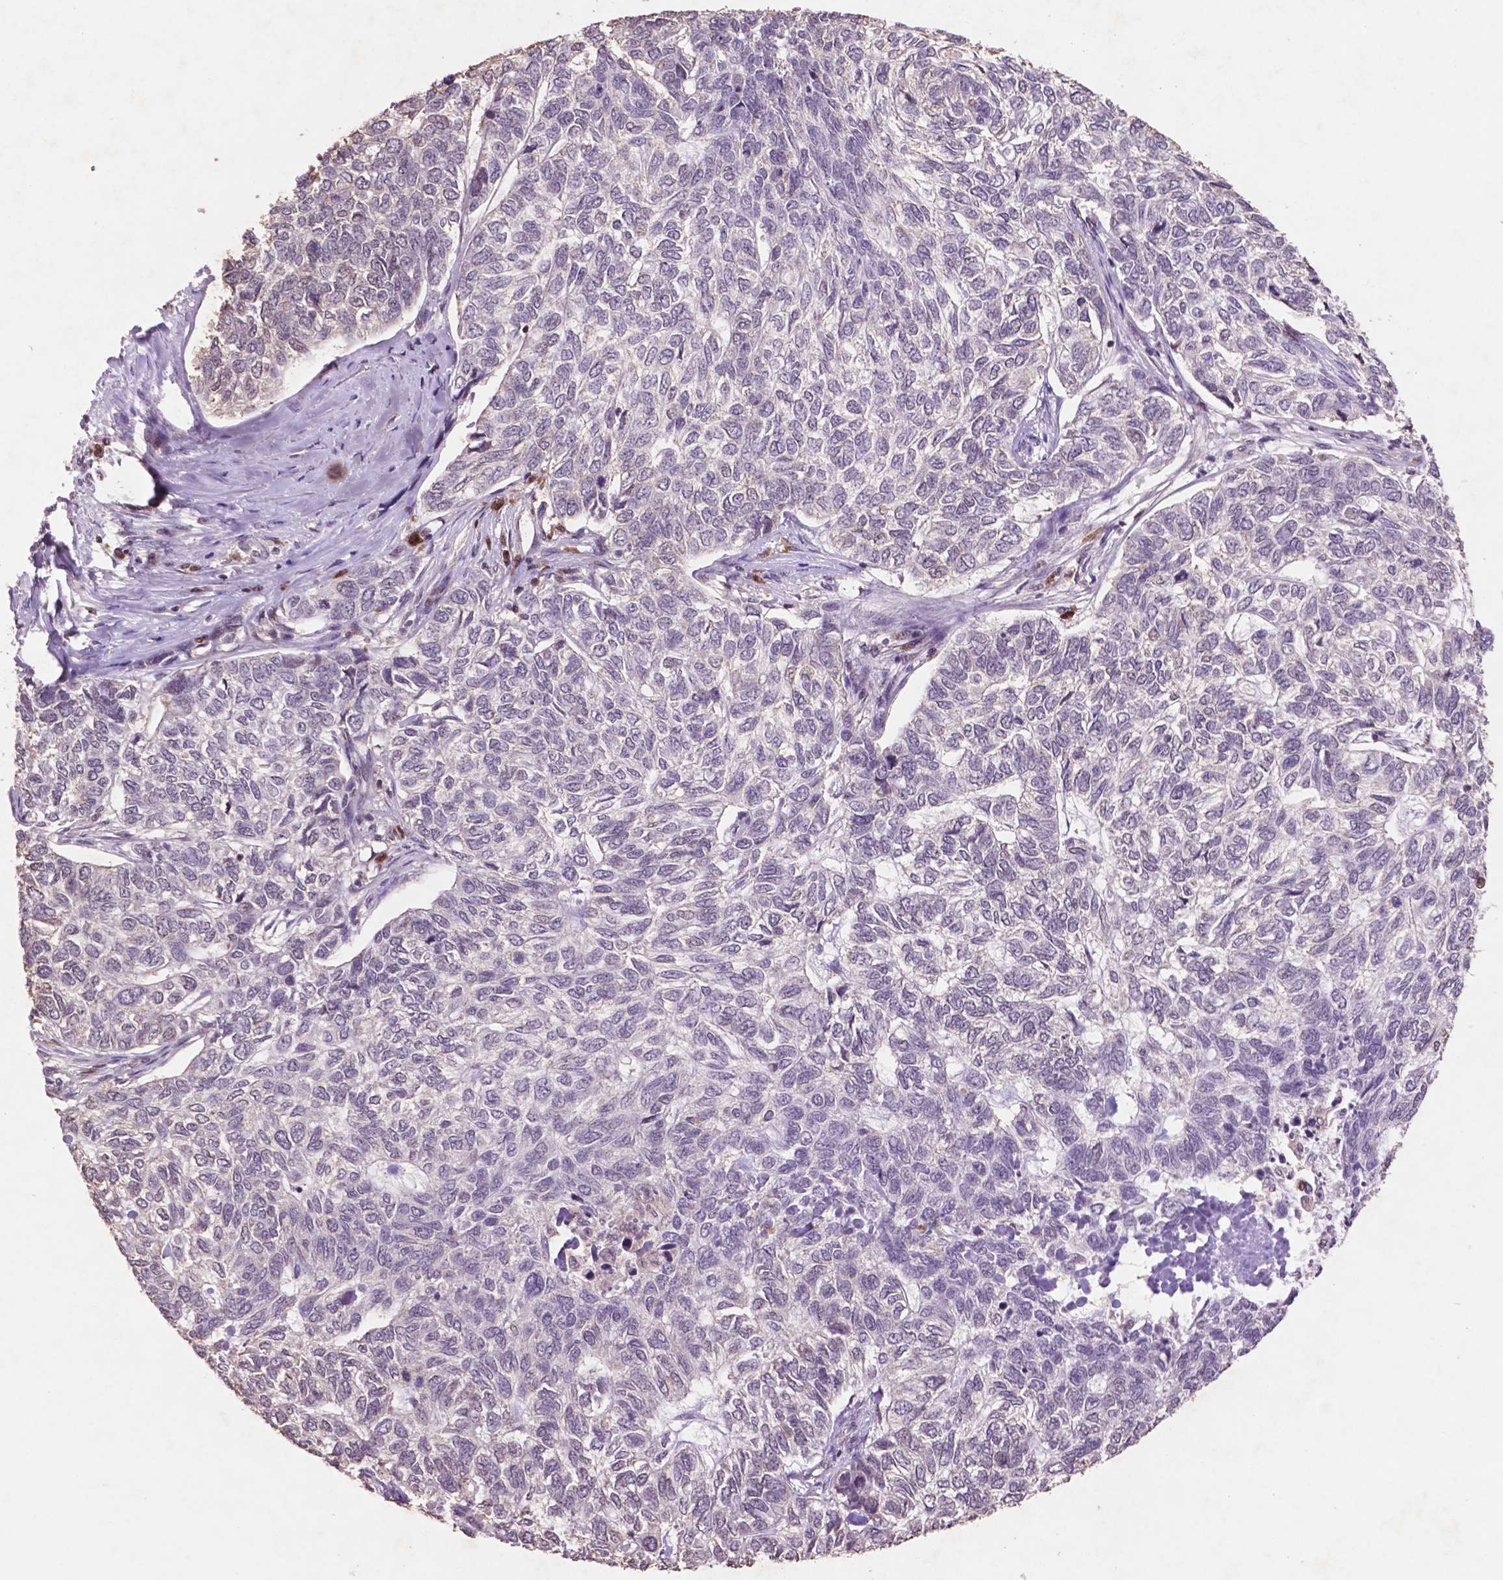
{"staining": {"intensity": "negative", "quantity": "none", "location": "none"}, "tissue": "skin cancer", "cell_type": "Tumor cells", "image_type": "cancer", "snomed": [{"axis": "morphology", "description": "Basal cell carcinoma"}, {"axis": "topography", "description": "Skin"}], "caption": "The micrograph displays no significant positivity in tumor cells of skin cancer.", "gene": "GLRX", "patient": {"sex": "female", "age": 65}}